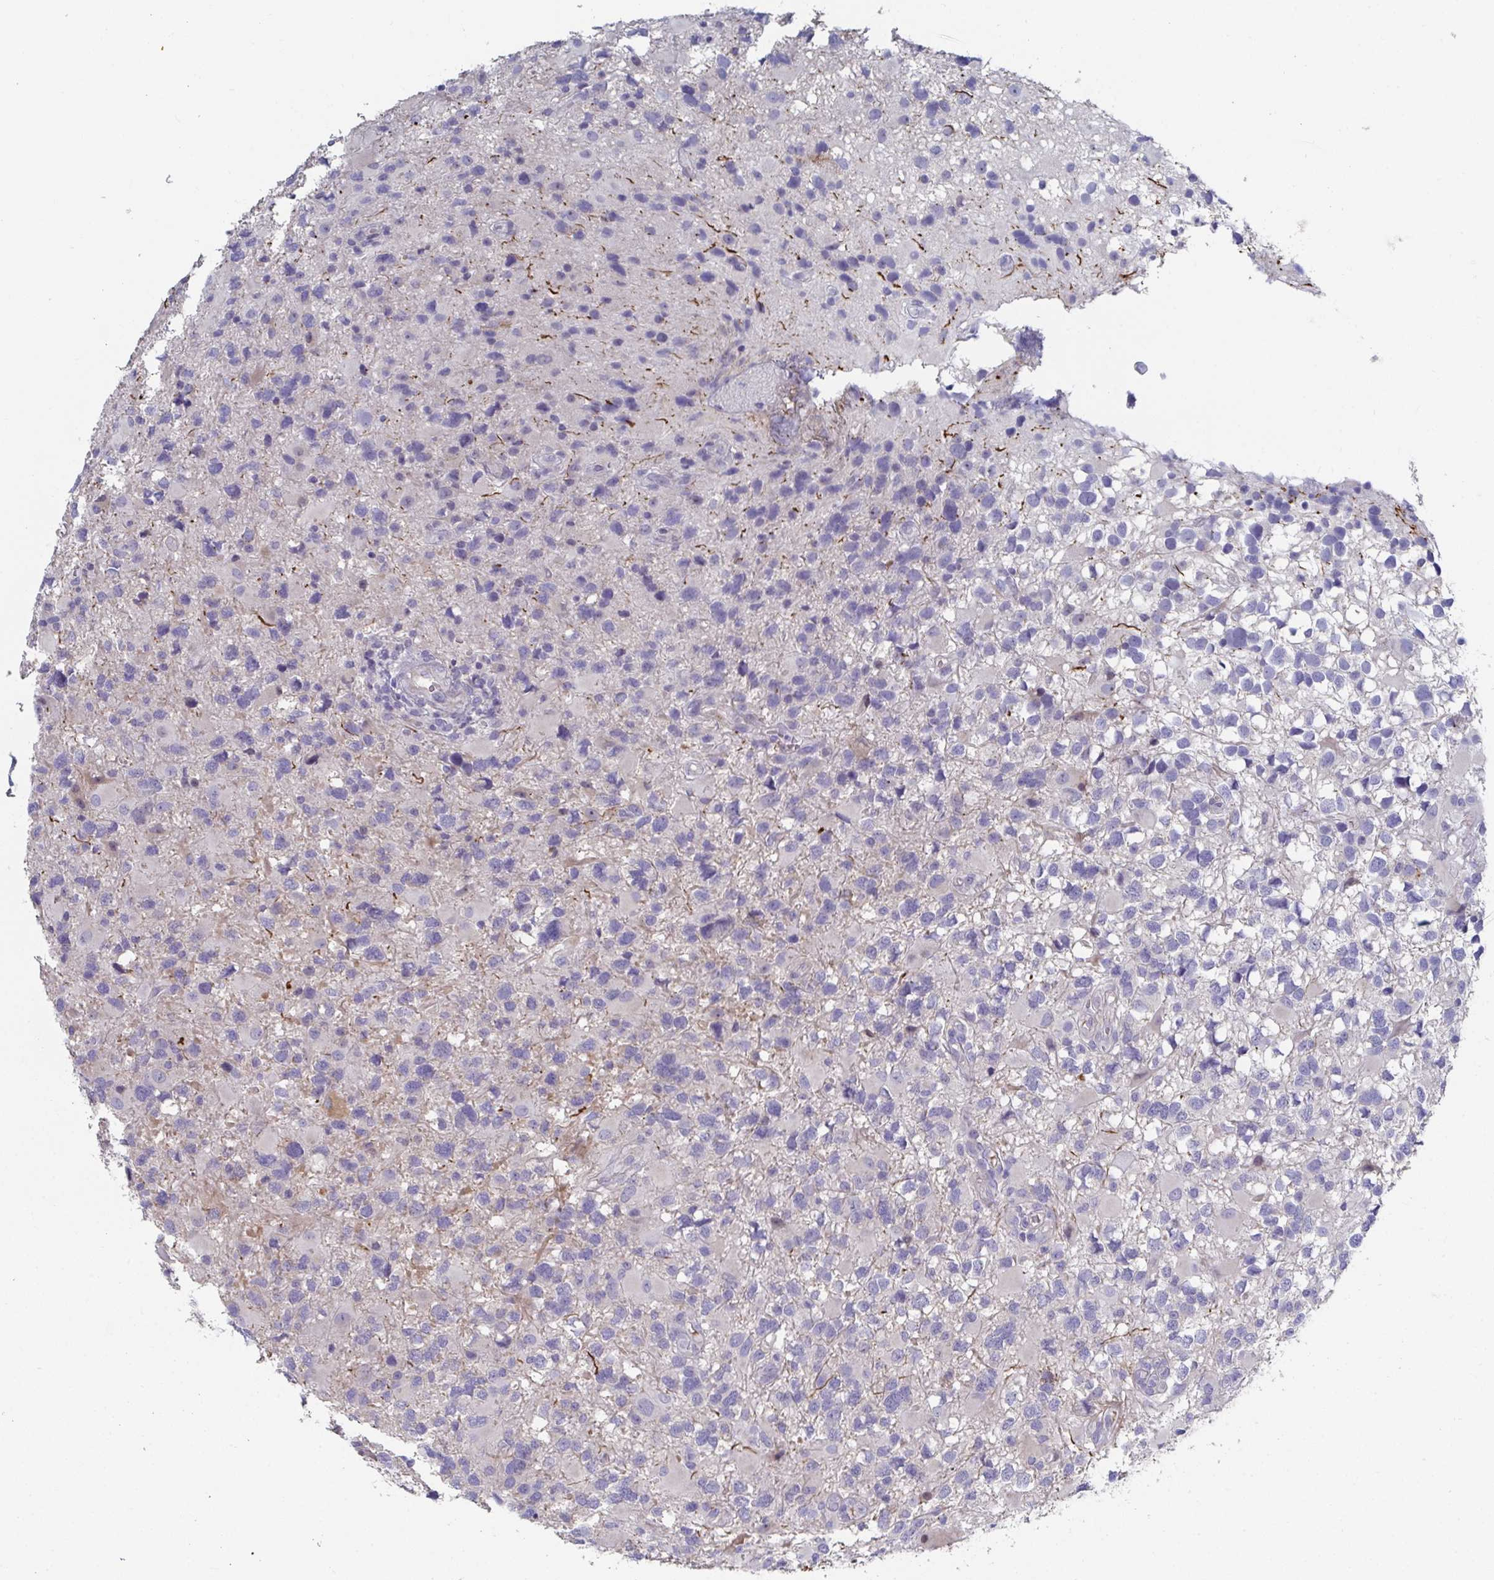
{"staining": {"intensity": "negative", "quantity": "none", "location": "none"}, "tissue": "glioma", "cell_type": "Tumor cells", "image_type": "cancer", "snomed": [{"axis": "morphology", "description": "Glioma, malignant, High grade"}, {"axis": "topography", "description": "Brain"}], "caption": "Tumor cells are negative for protein expression in human malignant high-grade glioma.", "gene": "ANO5", "patient": {"sex": "male", "age": 54}}